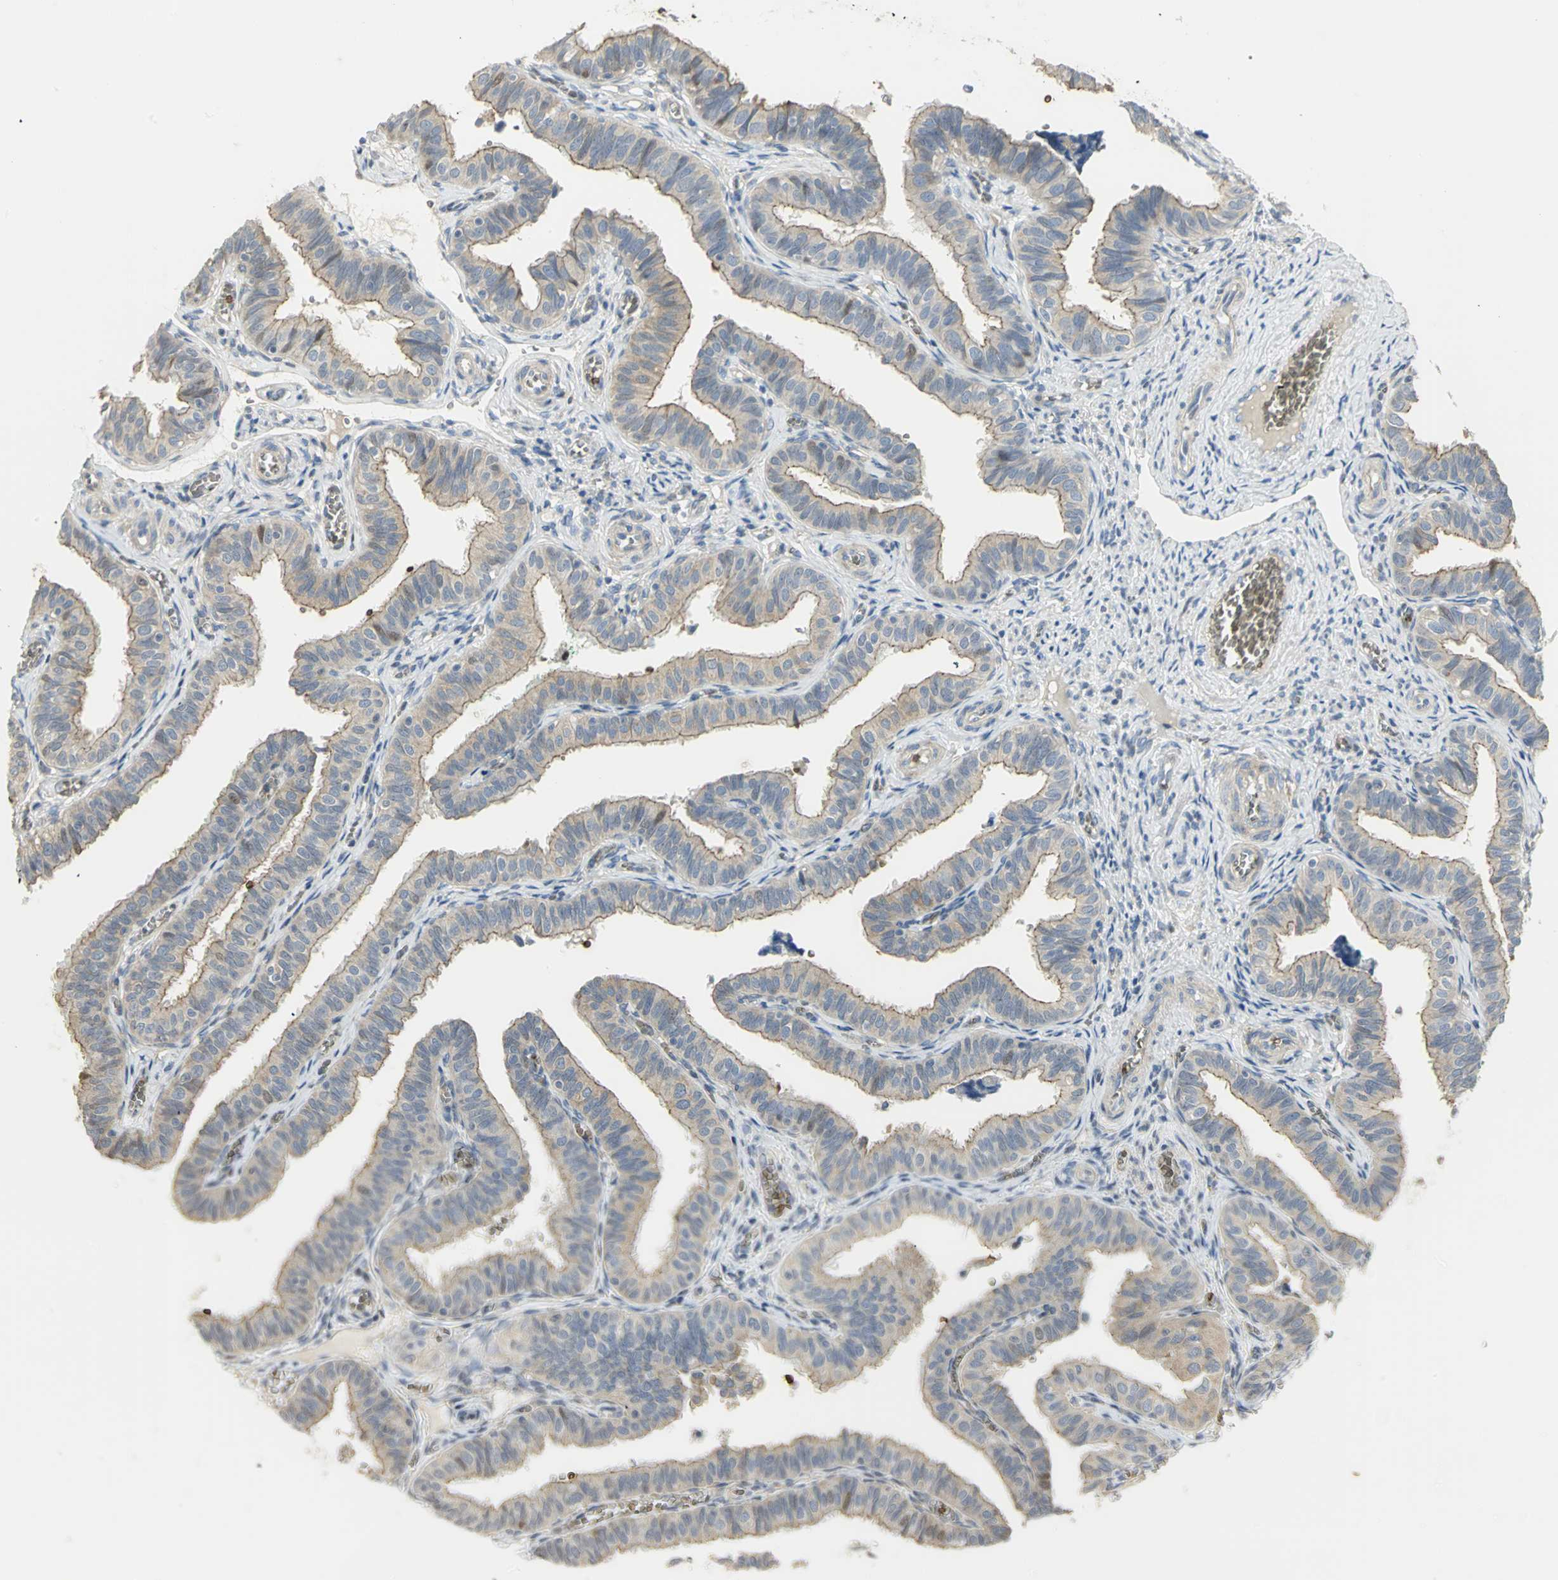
{"staining": {"intensity": "moderate", "quantity": ">75%", "location": "cytoplasmic/membranous"}, "tissue": "fallopian tube", "cell_type": "Glandular cells", "image_type": "normal", "snomed": [{"axis": "morphology", "description": "Normal tissue, NOS"}, {"axis": "topography", "description": "Fallopian tube"}], "caption": "Protein staining displays moderate cytoplasmic/membranous staining in approximately >75% of glandular cells in benign fallopian tube. The protein of interest is stained brown, and the nuclei are stained in blue (DAB (3,3'-diaminobenzidine) IHC with brightfield microscopy, high magnification).", "gene": "ANK1", "patient": {"sex": "female", "age": 46}}